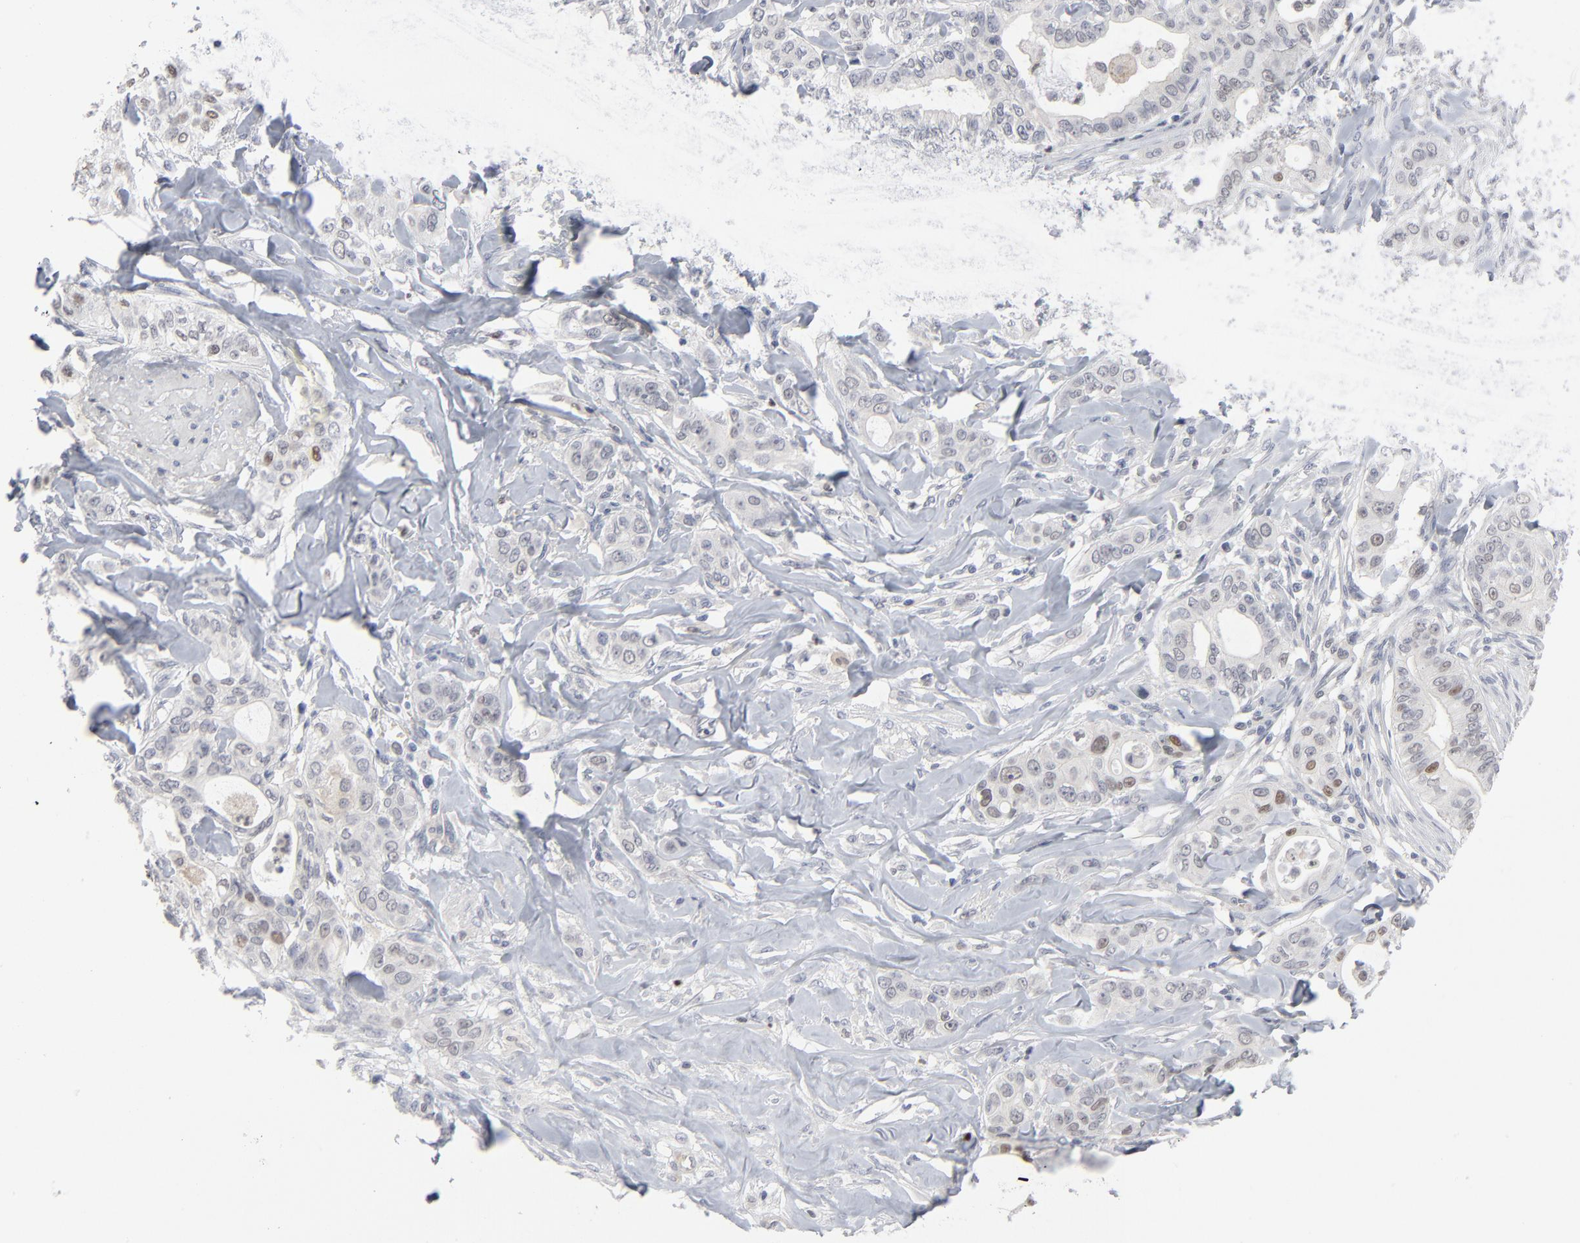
{"staining": {"intensity": "moderate", "quantity": "<25%", "location": "nuclear"}, "tissue": "liver cancer", "cell_type": "Tumor cells", "image_type": "cancer", "snomed": [{"axis": "morphology", "description": "Cholangiocarcinoma"}, {"axis": "topography", "description": "Liver"}], "caption": "Protein expression analysis of liver cholangiocarcinoma reveals moderate nuclear staining in approximately <25% of tumor cells. The staining is performed using DAB (3,3'-diaminobenzidine) brown chromogen to label protein expression. The nuclei are counter-stained blue using hematoxylin.", "gene": "FOXN2", "patient": {"sex": "female", "age": 67}}